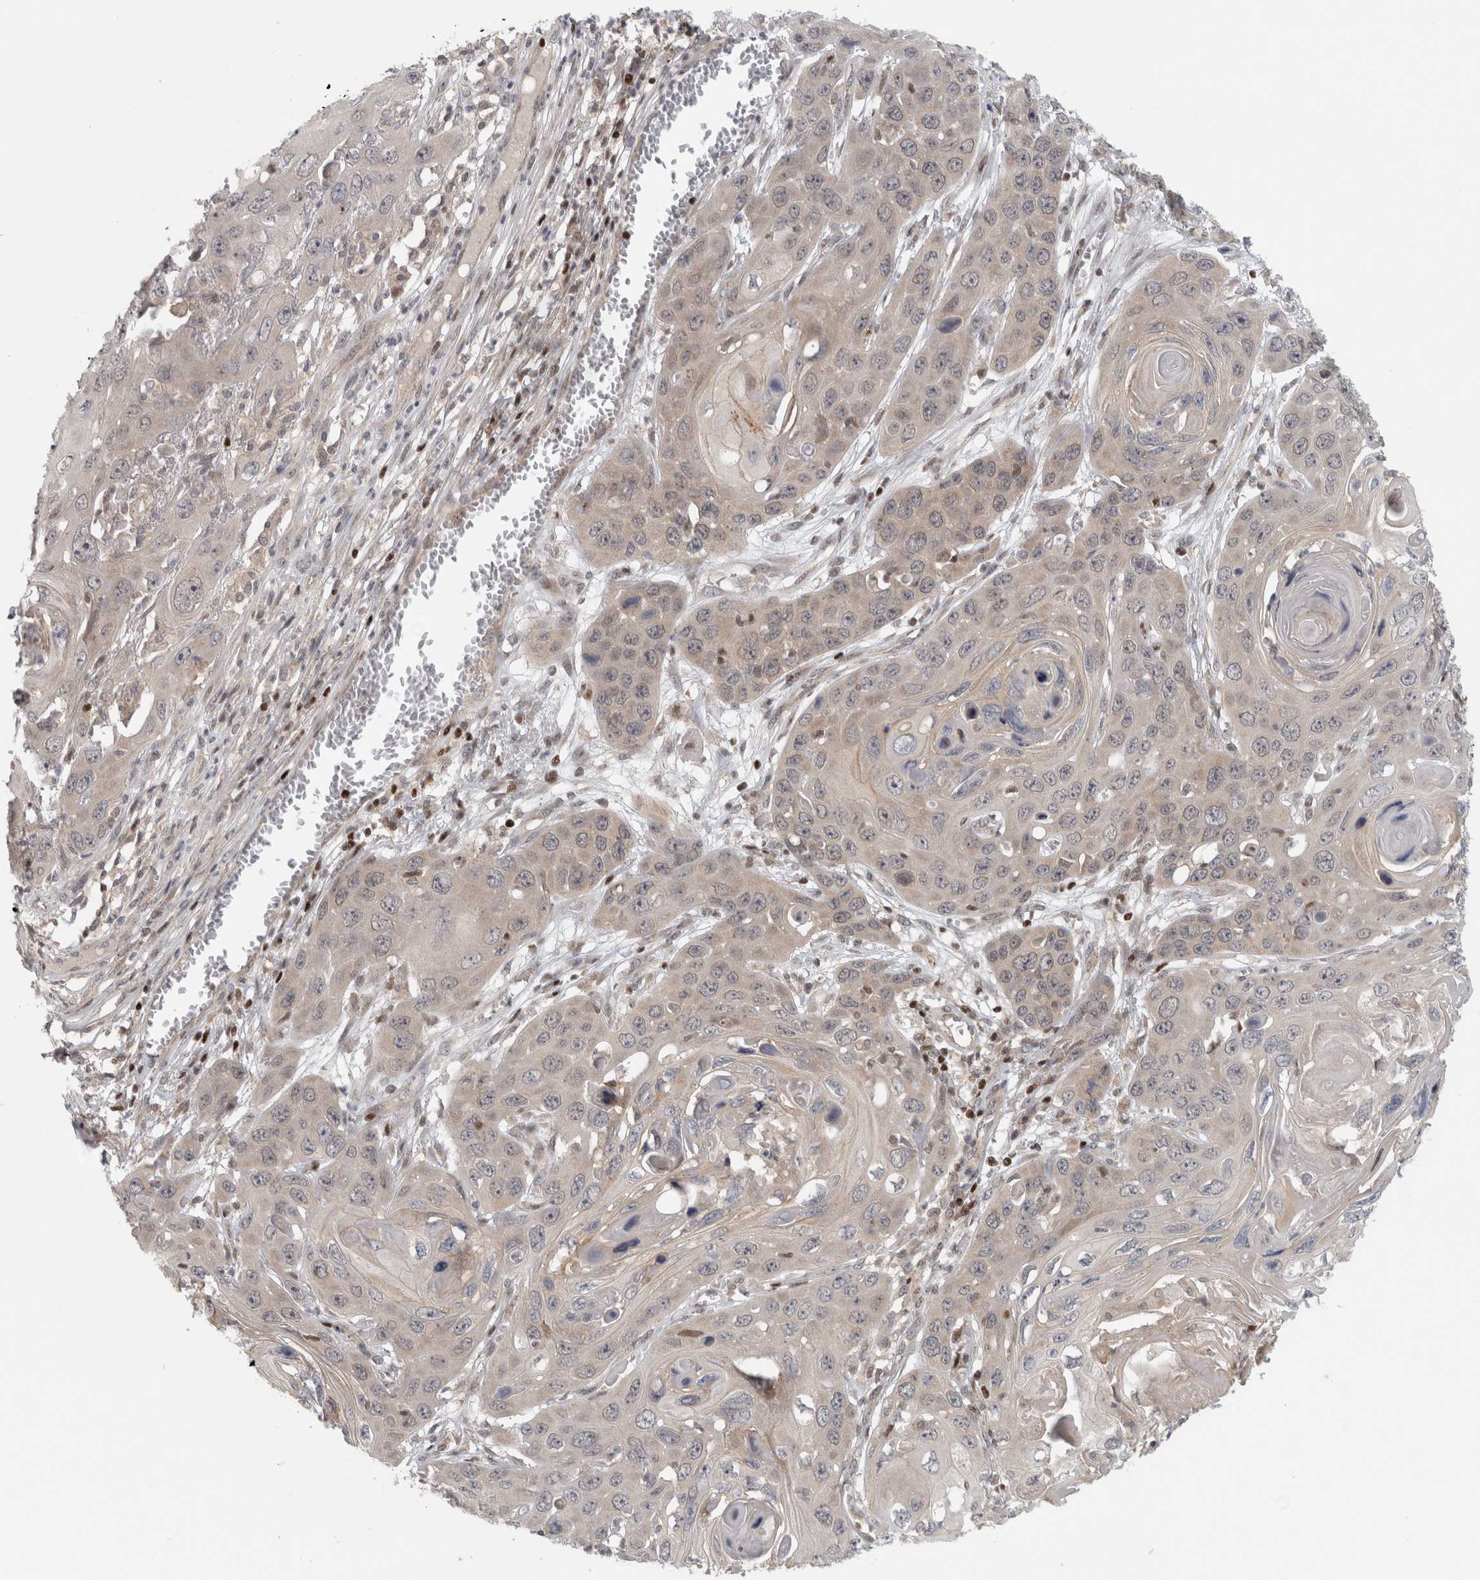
{"staining": {"intensity": "negative", "quantity": "none", "location": "none"}, "tissue": "skin cancer", "cell_type": "Tumor cells", "image_type": "cancer", "snomed": [{"axis": "morphology", "description": "Squamous cell carcinoma, NOS"}, {"axis": "topography", "description": "Skin"}], "caption": "Human skin cancer stained for a protein using IHC shows no expression in tumor cells.", "gene": "KDM8", "patient": {"sex": "male", "age": 55}}